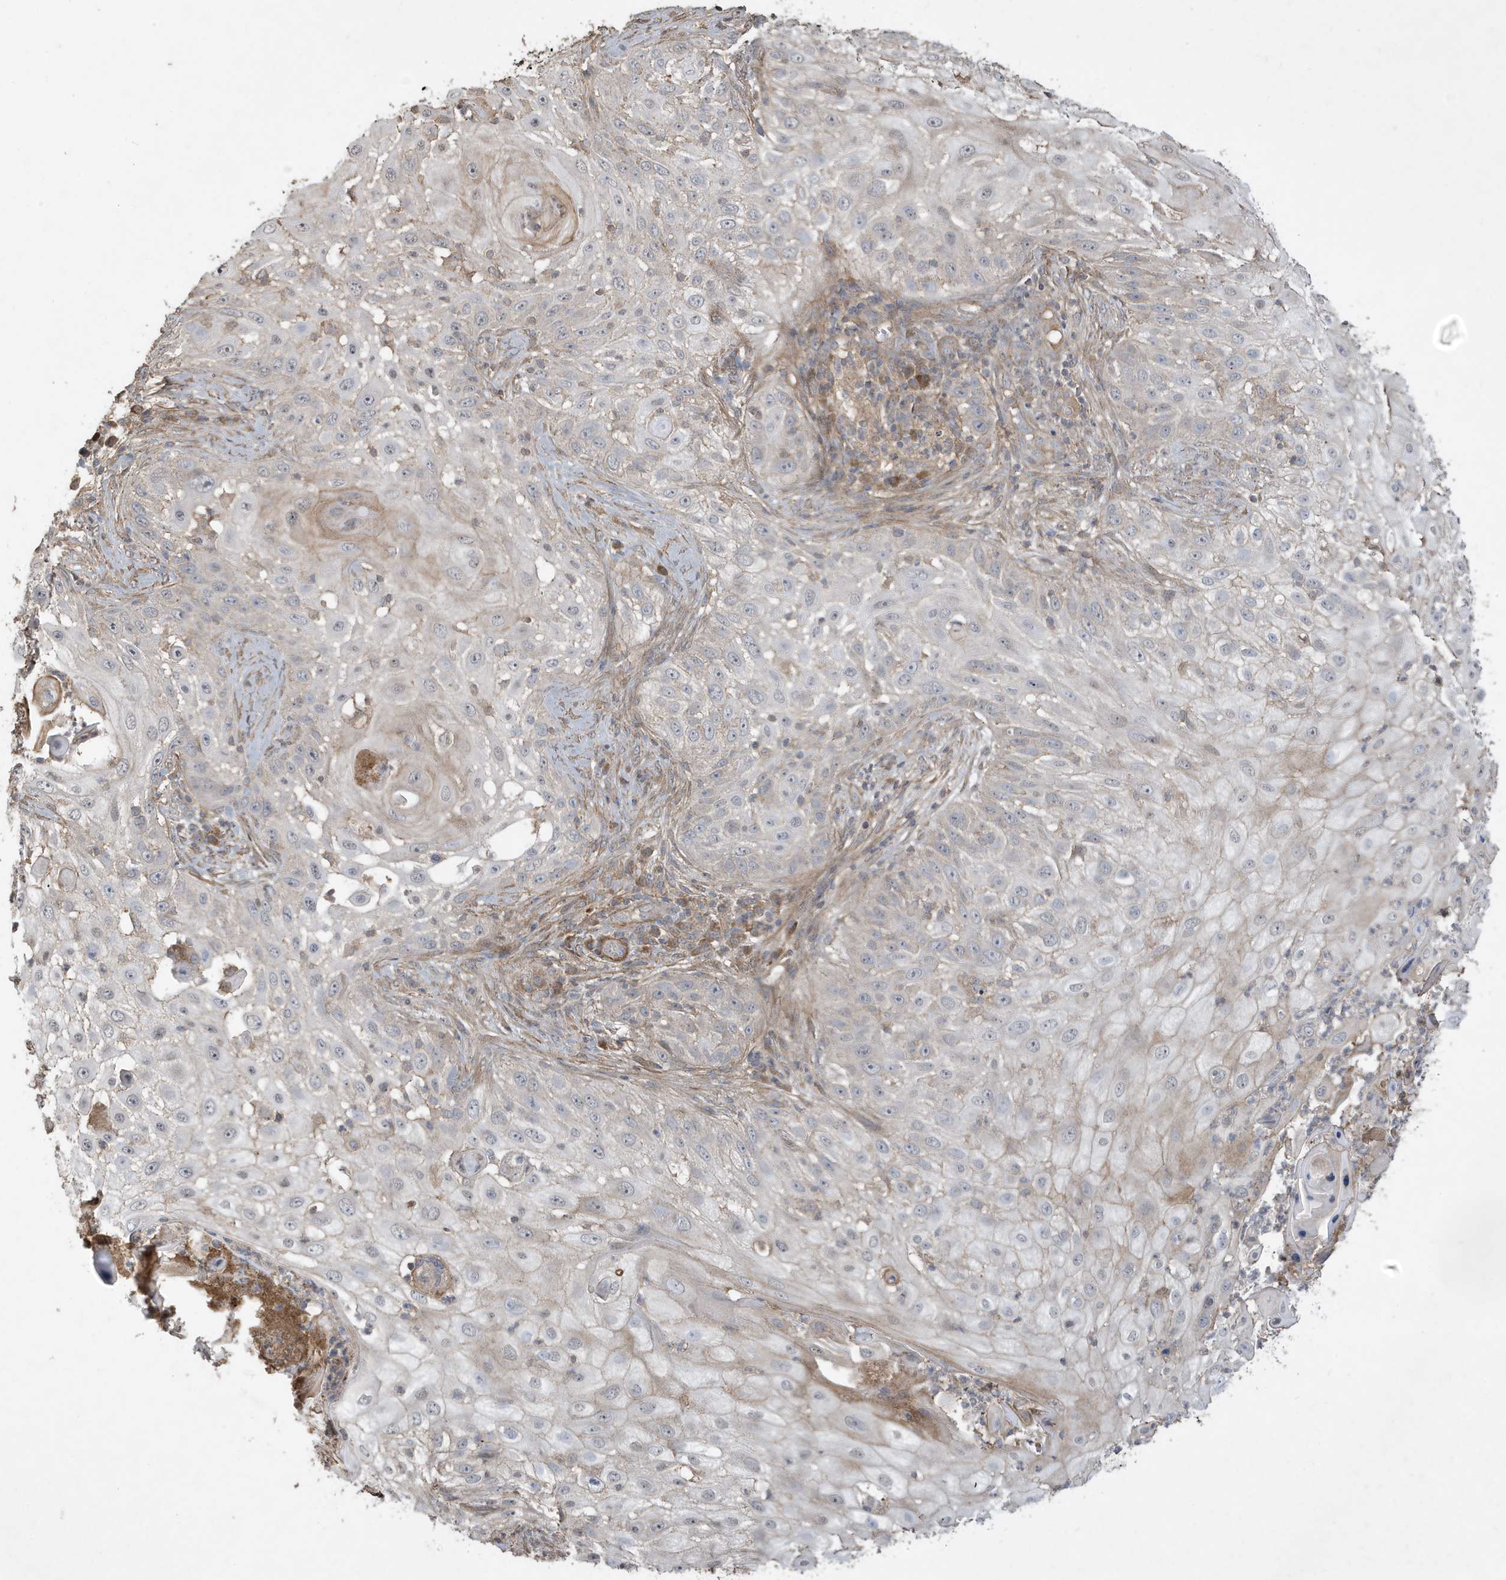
{"staining": {"intensity": "negative", "quantity": "none", "location": "none"}, "tissue": "skin cancer", "cell_type": "Tumor cells", "image_type": "cancer", "snomed": [{"axis": "morphology", "description": "Squamous cell carcinoma, NOS"}, {"axis": "topography", "description": "Skin"}], "caption": "An immunohistochemistry (IHC) photomicrograph of skin cancer (squamous cell carcinoma) is shown. There is no staining in tumor cells of skin cancer (squamous cell carcinoma).", "gene": "PRRT3", "patient": {"sex": "female", "age": 44}}